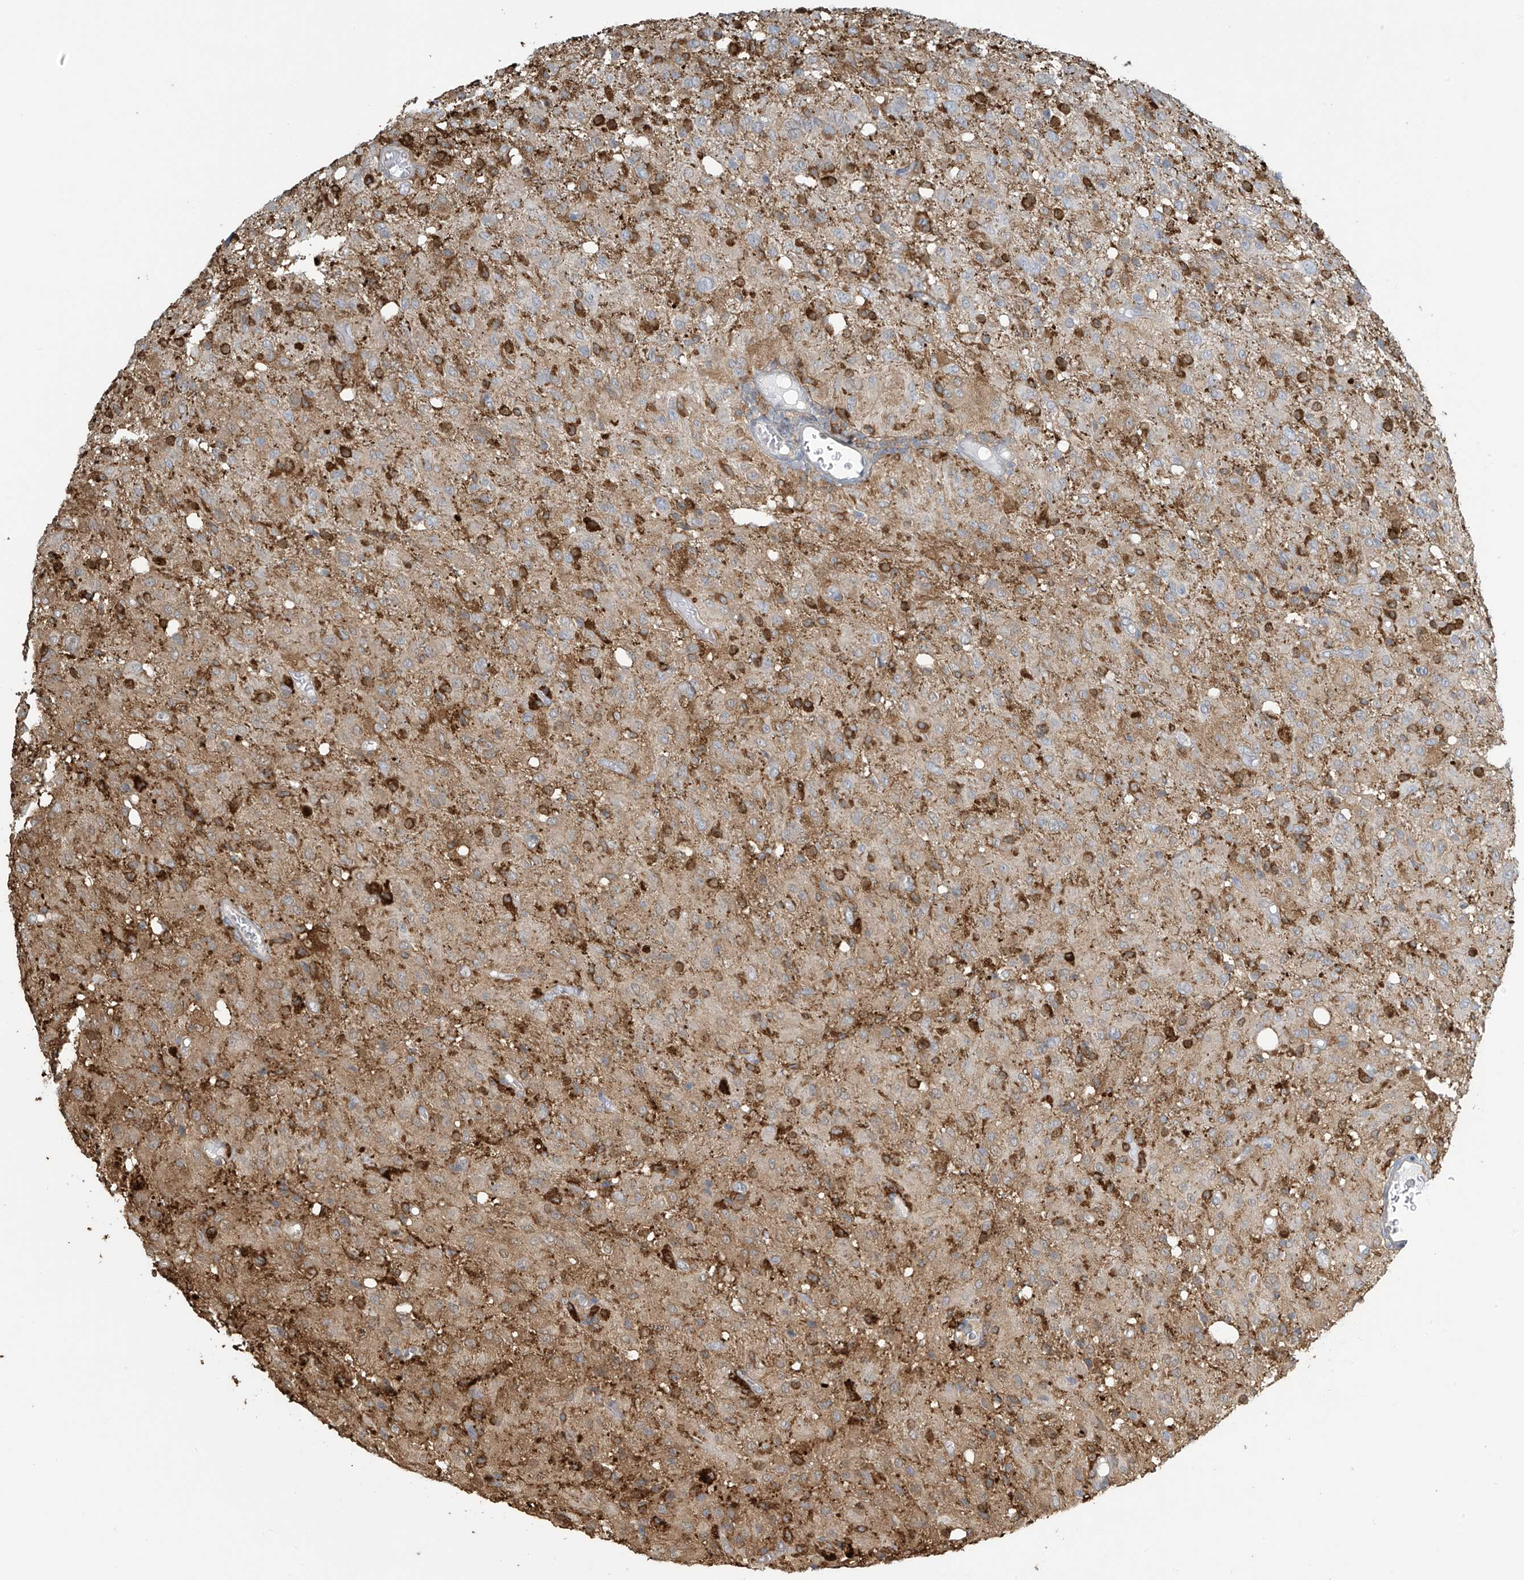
{"staining": {"intensity": "moderate", "quantity": "<25%", "location": "cytoplasmic/membranous"}, "tissue": "glioma", "cell_type": "Tumor cells", "image_type": "cancer", "snomed": [{"axis": "morphology", "description": "Glioma, malignant, High grade"}, {"axis": "topography", "description": "Brain"}], "caption": "A histopathology image showing moderate cytoplasmic/membranous staining in approximately <25% of tumor cells in malignant glioma (high-grade), as visualized by brown immunohistochemical staining.", "gene": "TAGAP", "patient": {"sex": "female", "age": 59}}